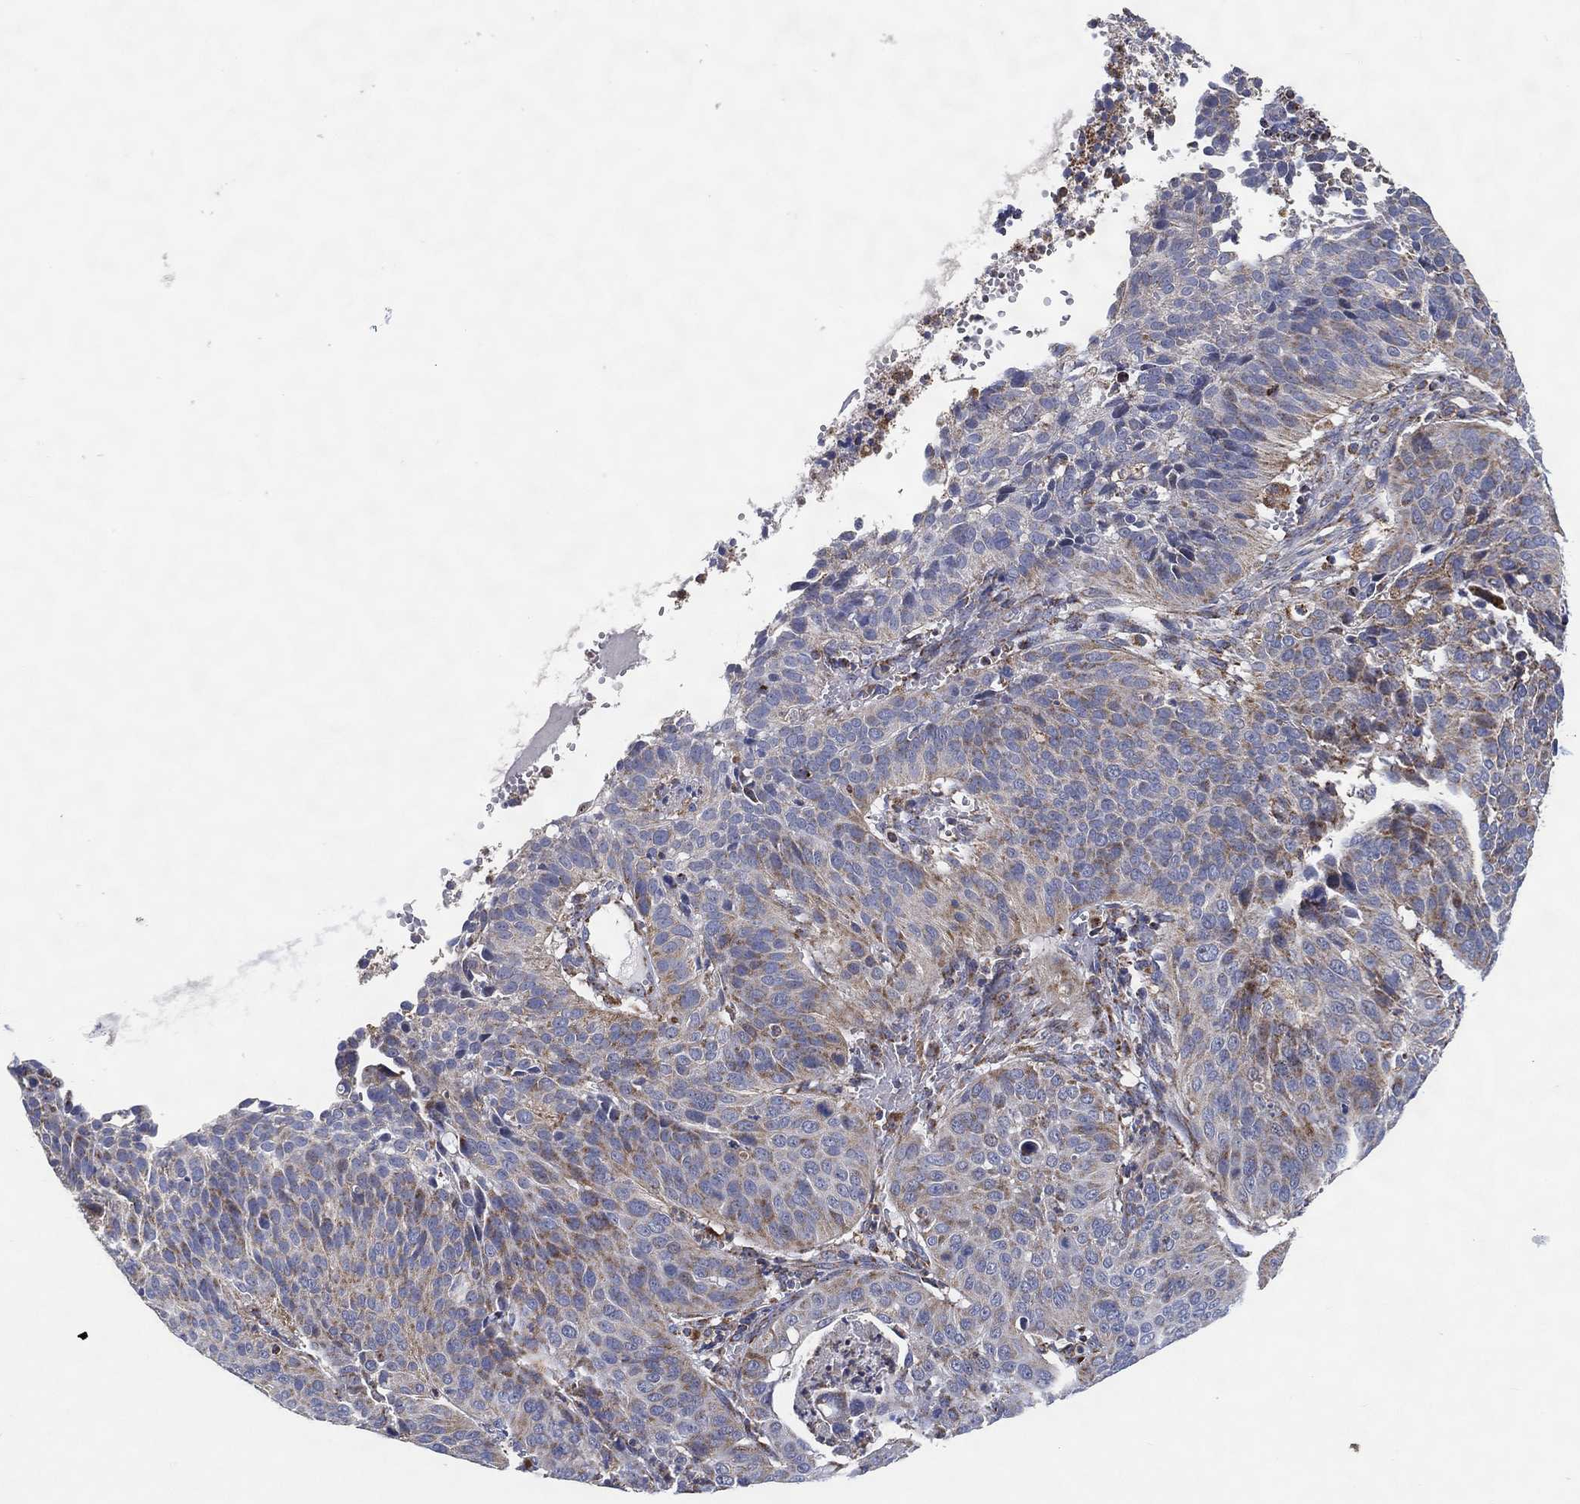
{"staining": {"intensity": "weak", "quantity": "<25%", "location": "cytoplasmic/membranous"}, "tissue": "cervical cancer", "cell_type": "Tumor cells", "image_type": "cancer", "snomed": [{"axis": "morphology", "description": "Normal tissue, NOS"}, {"axis": "morphology", "description": "Squamous cell carcinoma, NOS"}, {"axis": "topography", "description": "Cervix"}], "caption": "Cervical cancer stained for a protein using immunohistochemistry (IHC) reveals no positivity tumor cells.", "gene": "GCAT", "patient": {"sex": "female", "age": 39}}